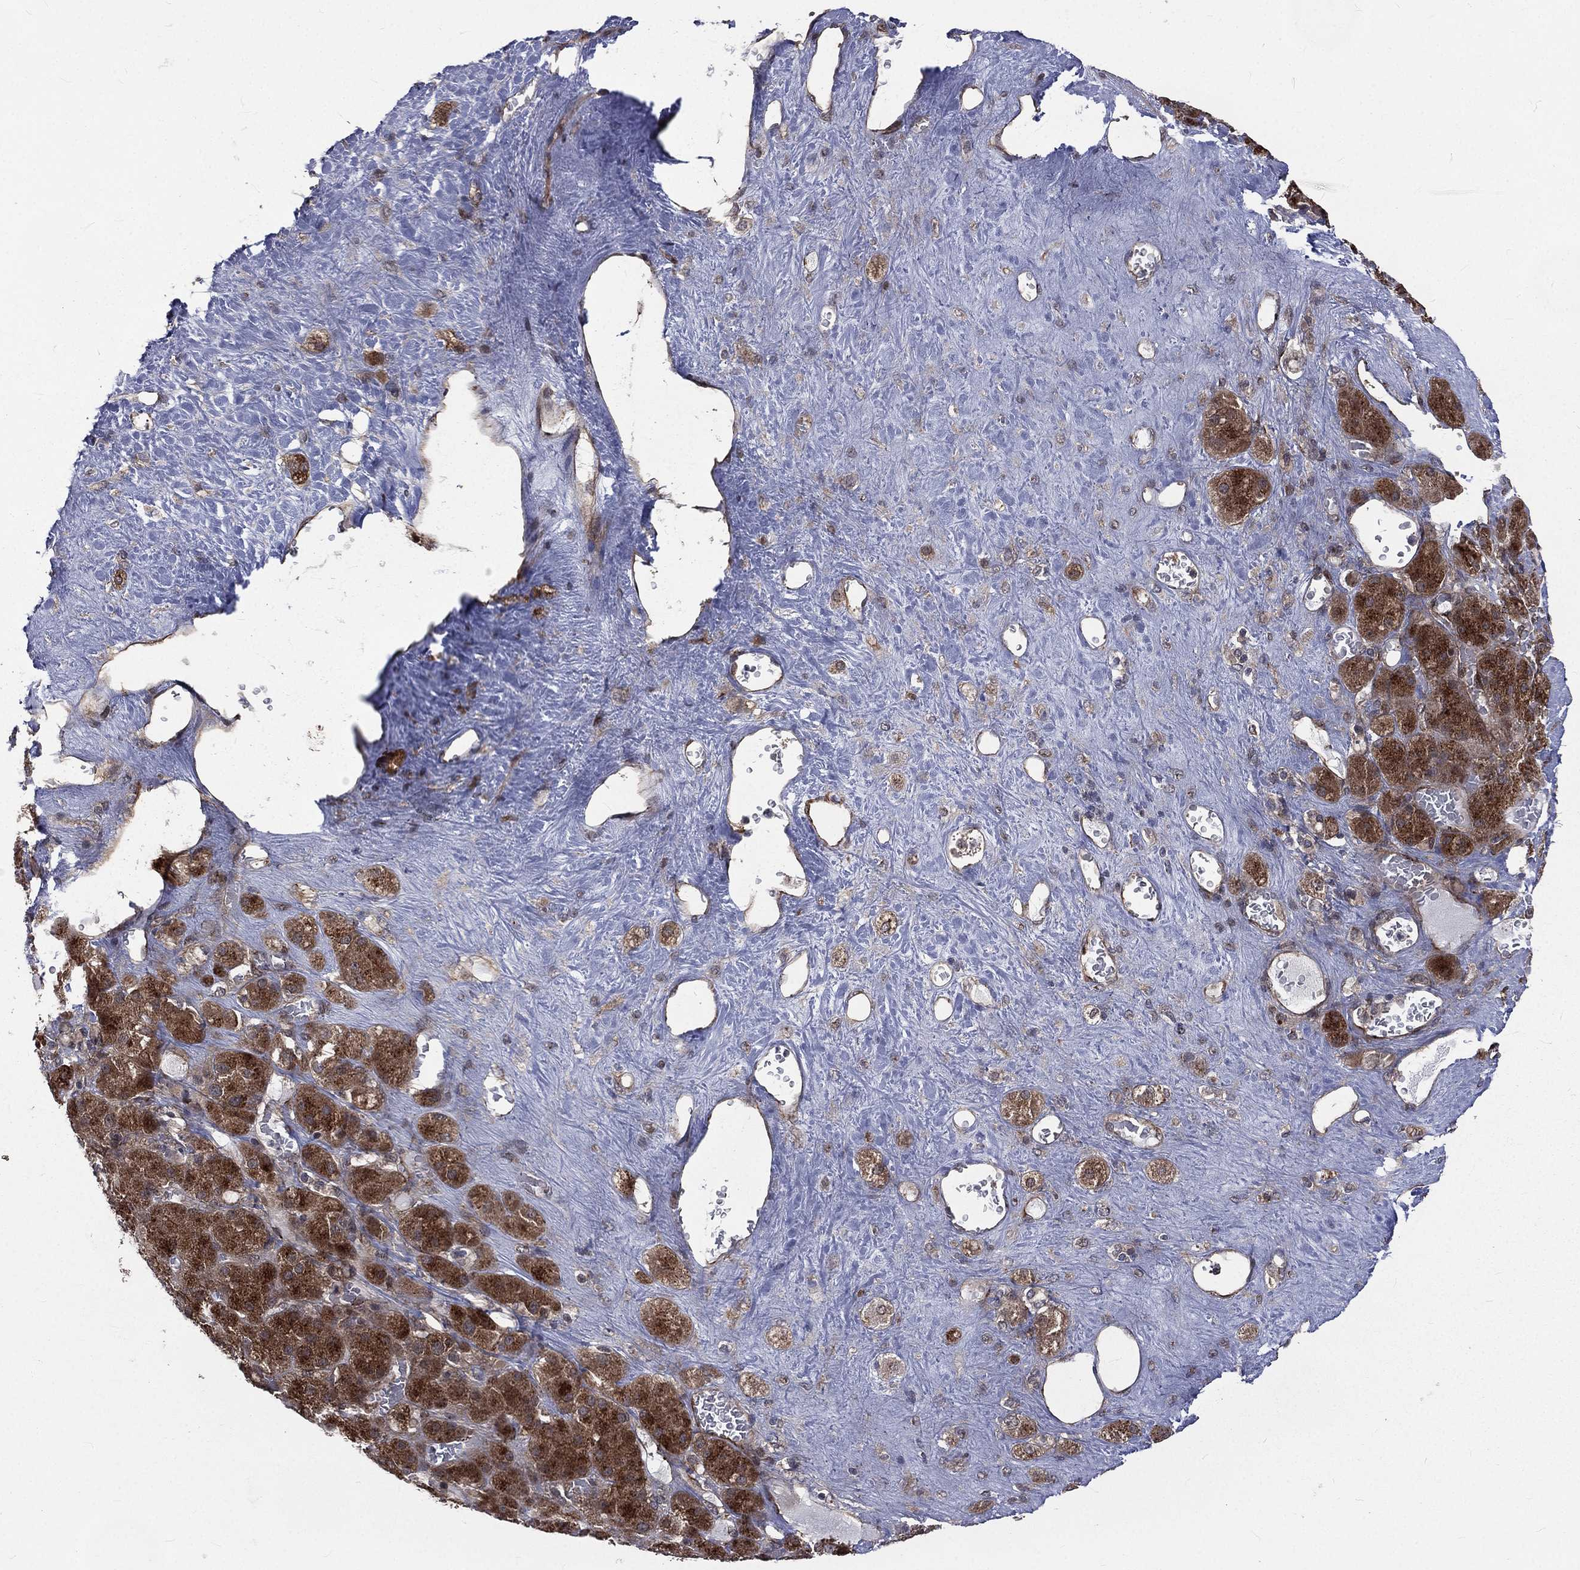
{"staining": {"intensity": "strong", "quantity": ">75%", "location": "cytoplasmic/membranous"}, "tissue": "adrenal gland", "cell_type": "Glandular cells", "image_type": "normal", "snomed": [{"axis": "morphology", "description": "Normal tissue, NOS"}, {"axis": "topography", "description": "Adrenal gland"}], "caption": "Protein staining displays strong cytoplasmic/membranous expression in approximately >75% of glandular cells in benign adrenal gland.", "gene": "ARL3", "patient": {"sex": "male", "age": 70}}